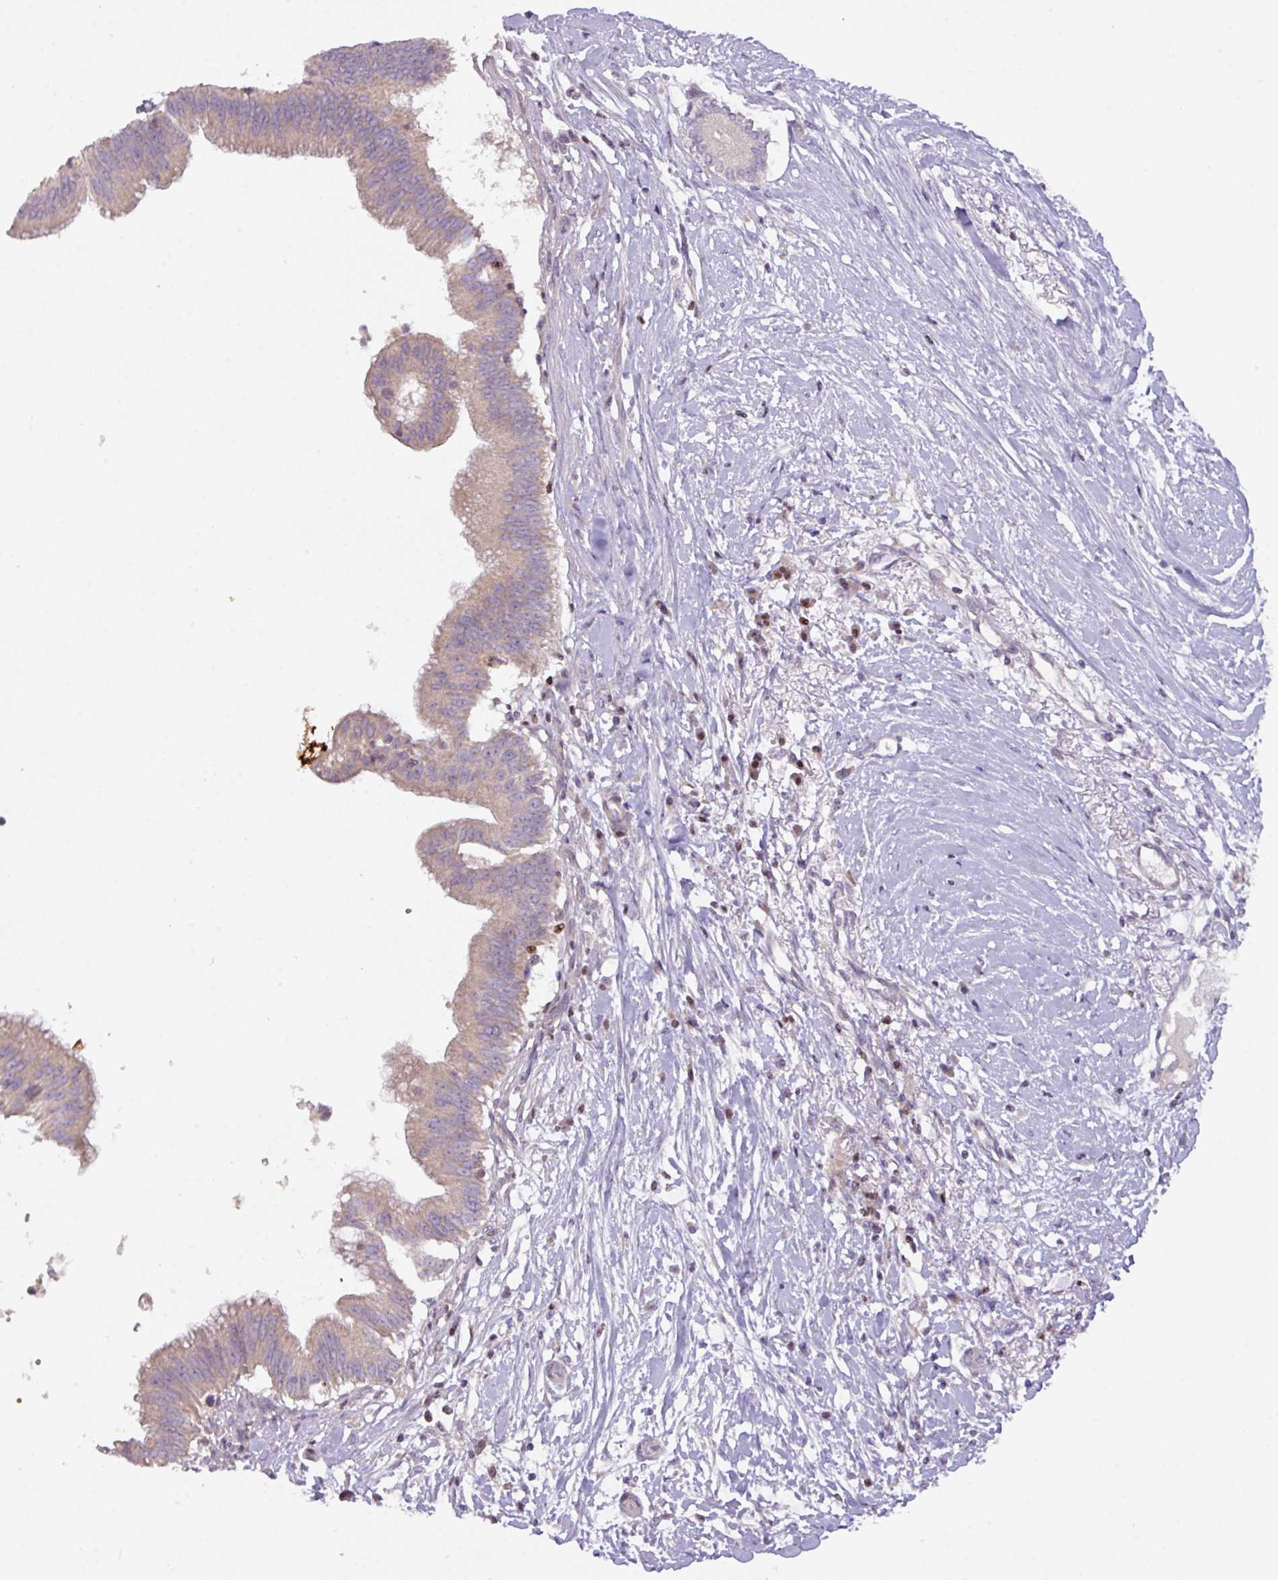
{"staining": {"intensity": "weak", "quantity": ">75%", "location": "cytoplasmic/membranous"}, "tissue": "pancreatic cancer", "cell_type": "Tumor cells", "image_type": "cancer", "snomed": [{"axis": "morphology", "description": "Adenocarcinoma, NOS"}, {"axis": "topography", "description": "Pancreas"}], "caption": "Human pancreatic cancer (adenocarcinoma) stained with a brown dye exhibits weak cytoplasmic/membranous positive positivity in approximately >75% of tumor cells.", "gene": "ZNF394", "patient": {"sex": "male", "age": 68}}